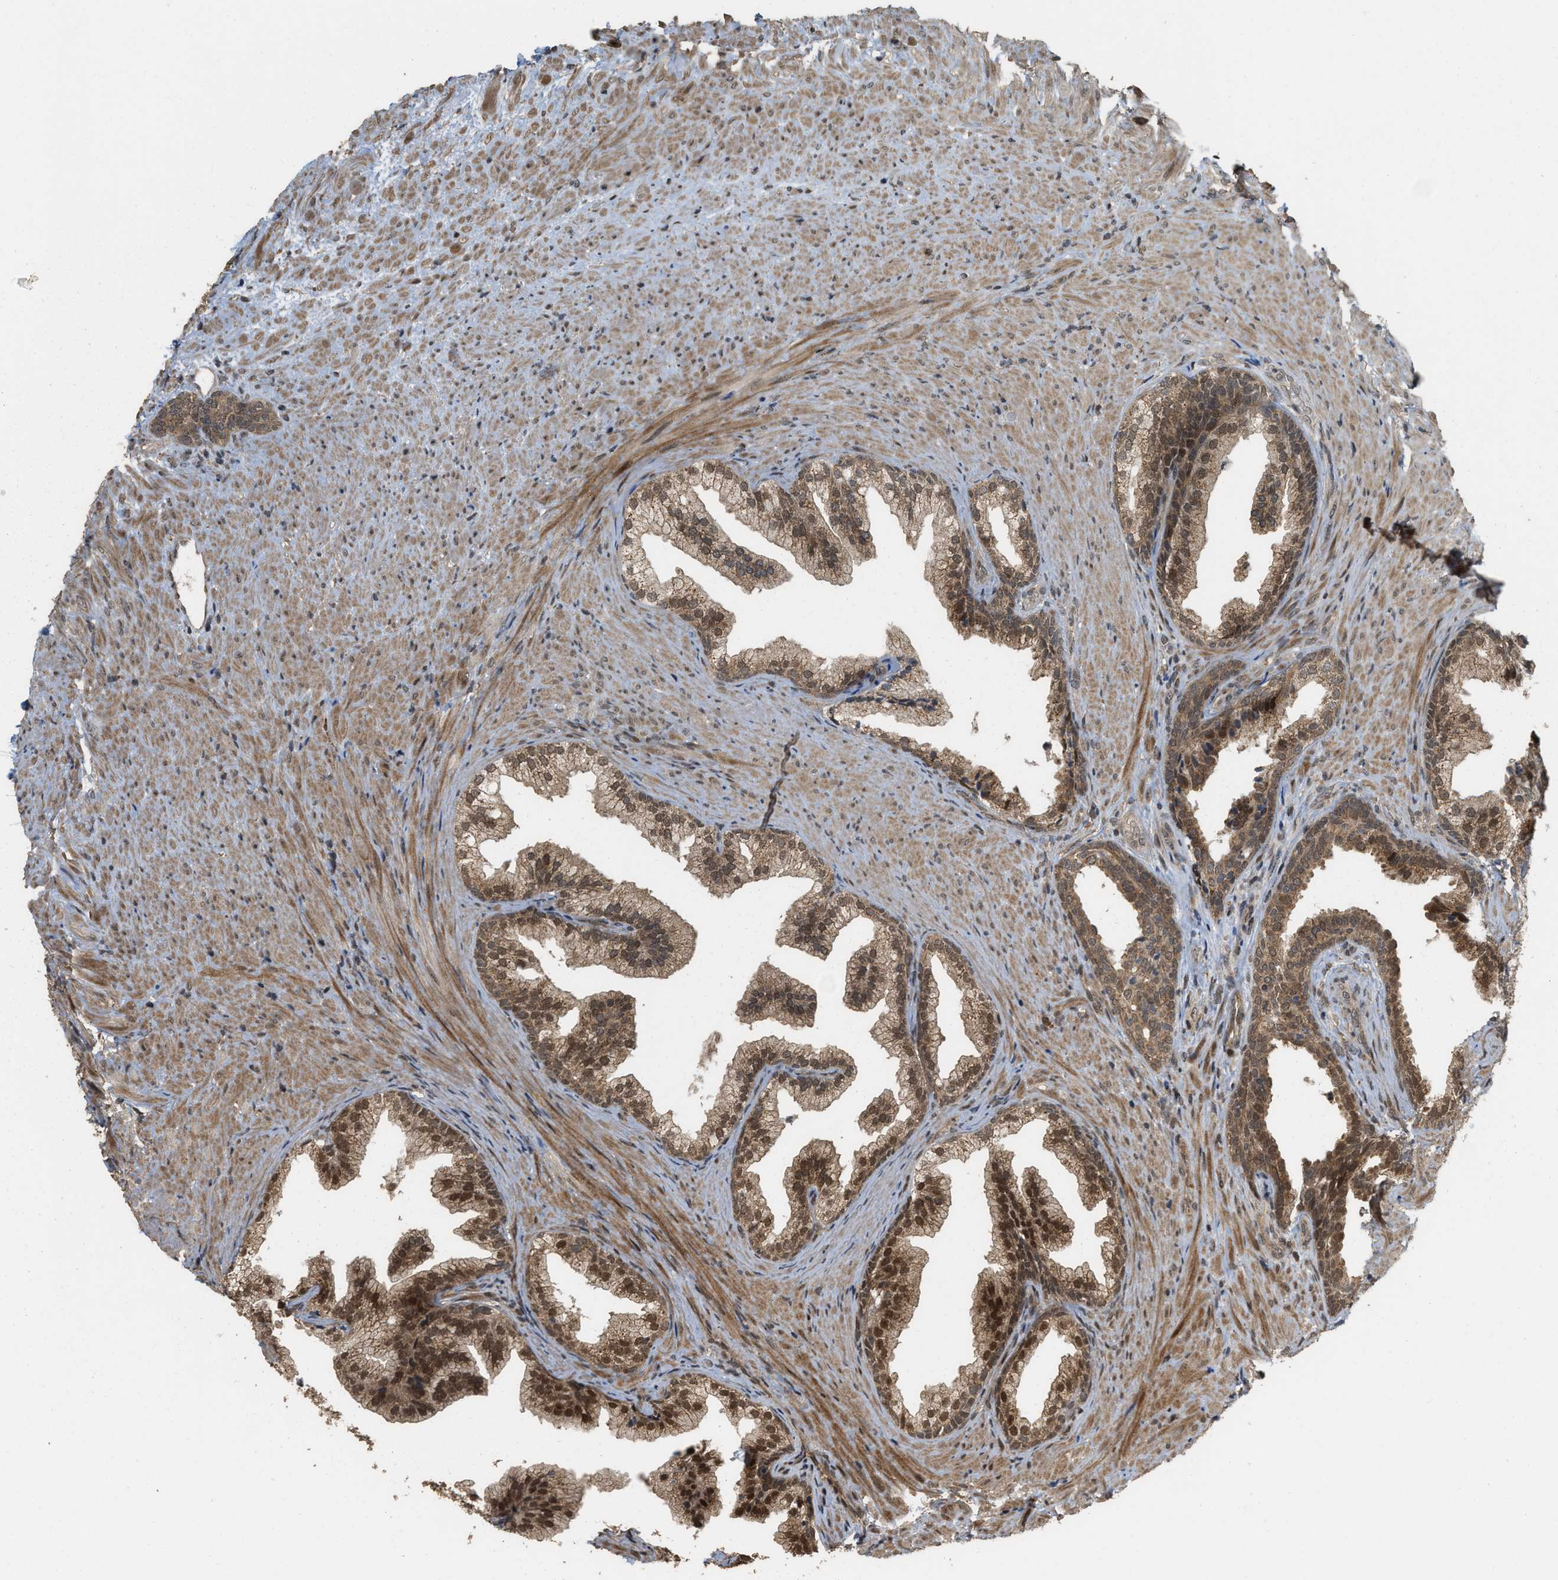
{"staining": {"intensity": "moderate", "quantity": ">75%", "location": "cytoplasmic/membranous,nuclear"}, "tissue": "prostate", "cell_type": "Glandular cells", "image_type": "normal", "snomed": [{"axis": "morphology", "description": "Normal tissue, NOS"}, {"axis": "topography", "description": "Prostate"}], "caption": "Protein expression by immunohistochemistry (IHC) reveals moderate cytoplasmic/membranous,nuclear expression in approximately >75% of glandular cells in unremarkable prostate.", "gene": "ELP2", "patient": {"sex": "male", "age": 76}}